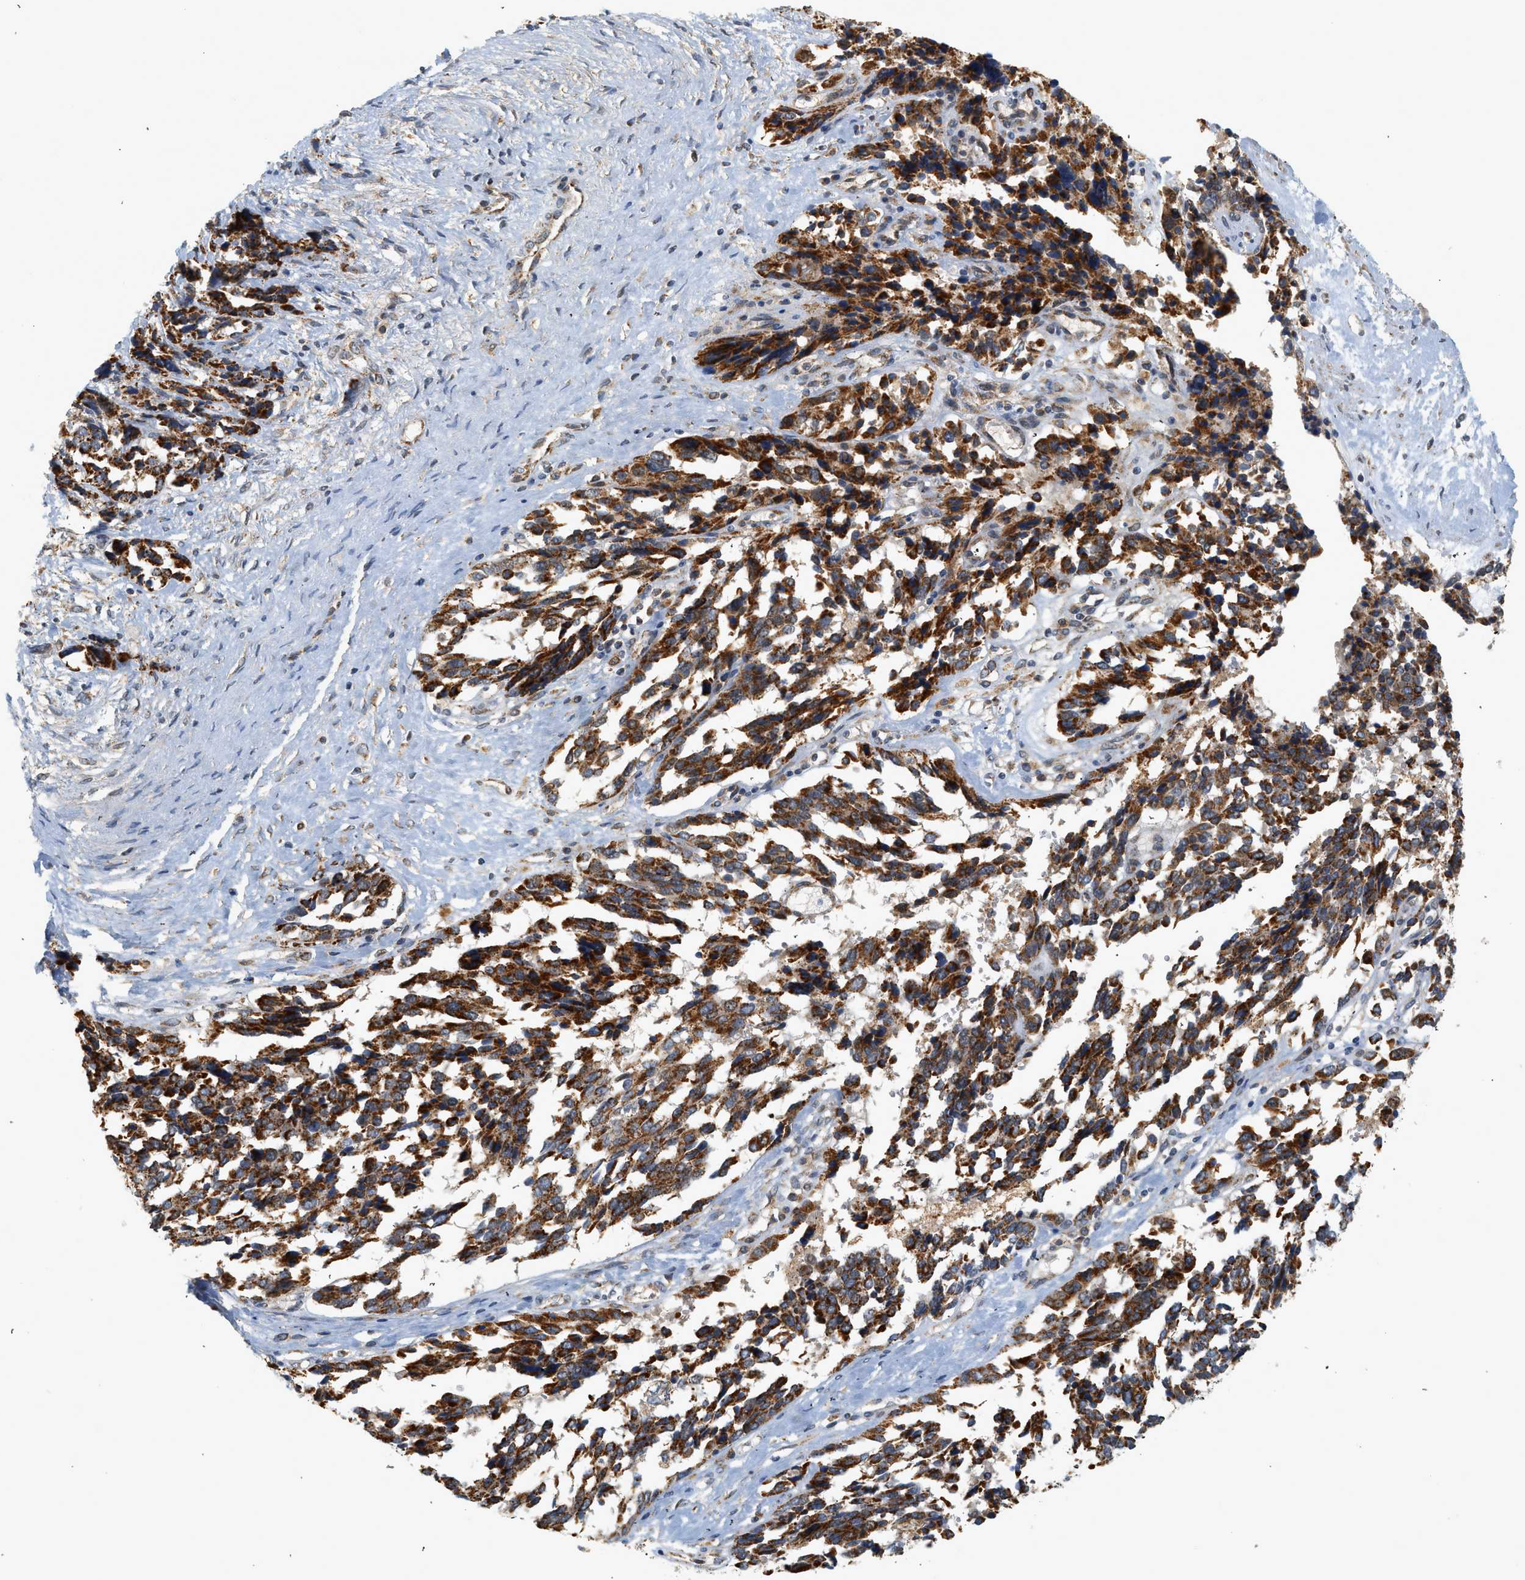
{"staining": {"intensity": "strong", "quantity": ">75%", "location": "cytoplasmic/membranous"}, "tissue": "ovarian cancer", "cell_type": "Tumor cells", "image_type": "cancer", "snomed": [{"axis": "morphology", "description": "Cystadenocarcinoma, serous, NOS"}, {"axis": "topography", "description": "Ovary"}], "caption": "Protein staining of ovarian cancer (serous cystadenocarcinoma) tissue exhibits strong cytoplasmic/membranous staining in about >75% of tumor cells.", "gene": "MCU", "patient": {"sex": "female", "age": 44}}